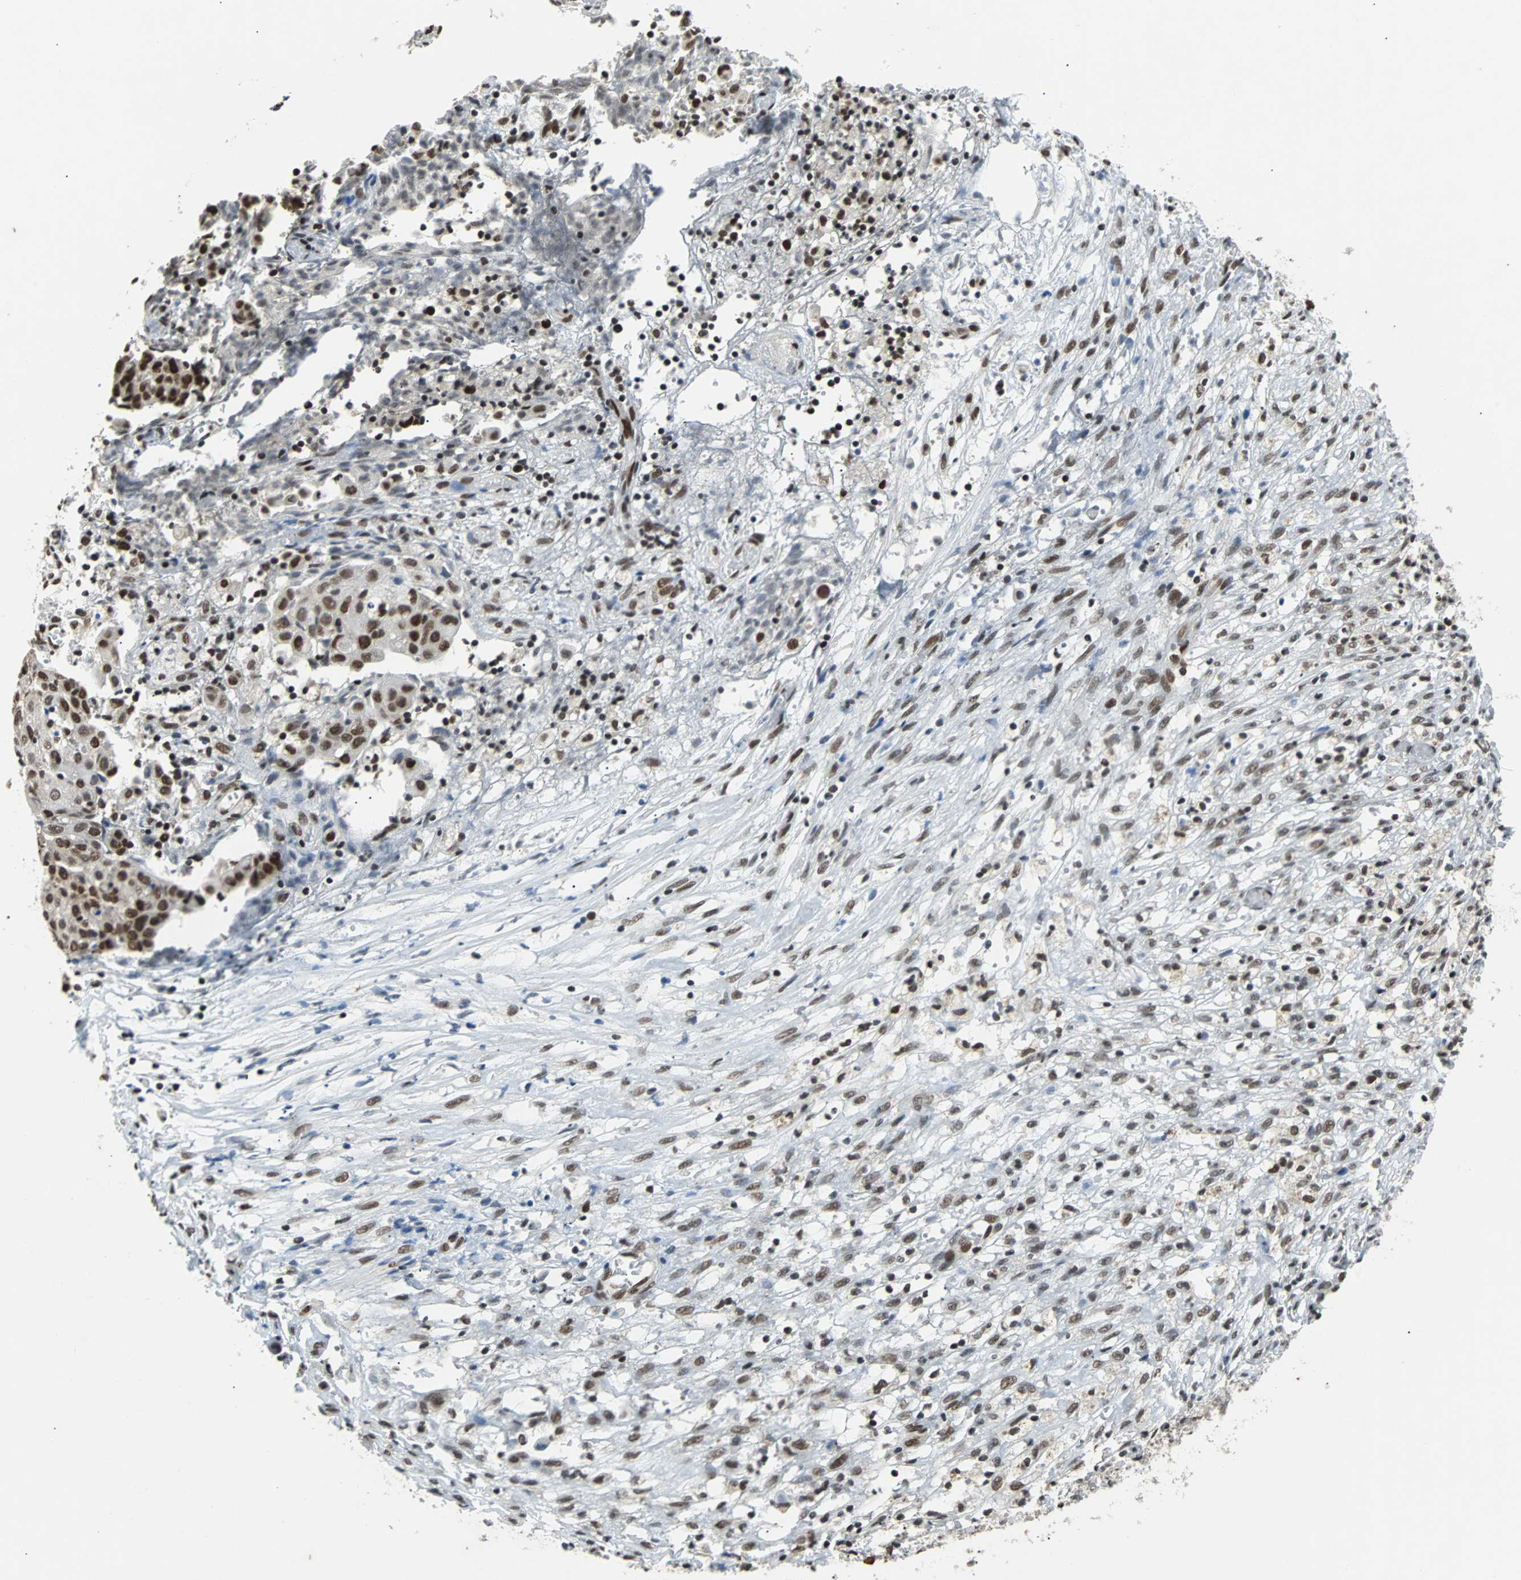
{"staining": {"intensity": "strong", "quantity": ">75%", "location": "nuclear"}, "tissue": "ovarian cancer", "cell_type": "Tumor cells", "image_type": "cancer", "snomed": [{"axis": "morphology", "description": "Carcinoma, endometroid"}, {"axis": "topography", "description": "Ovary"}], "caption": "Immunohistochemistry (IHC) (DAB (3,3'-diaminobenzidine)) staining of endometroid carcinoma (ovarian) displays strong nuclear protein positivity in about >75% of tumor cells.", "gene": "GATAD2A", "patient": {"sex": "female", "age": 42}}